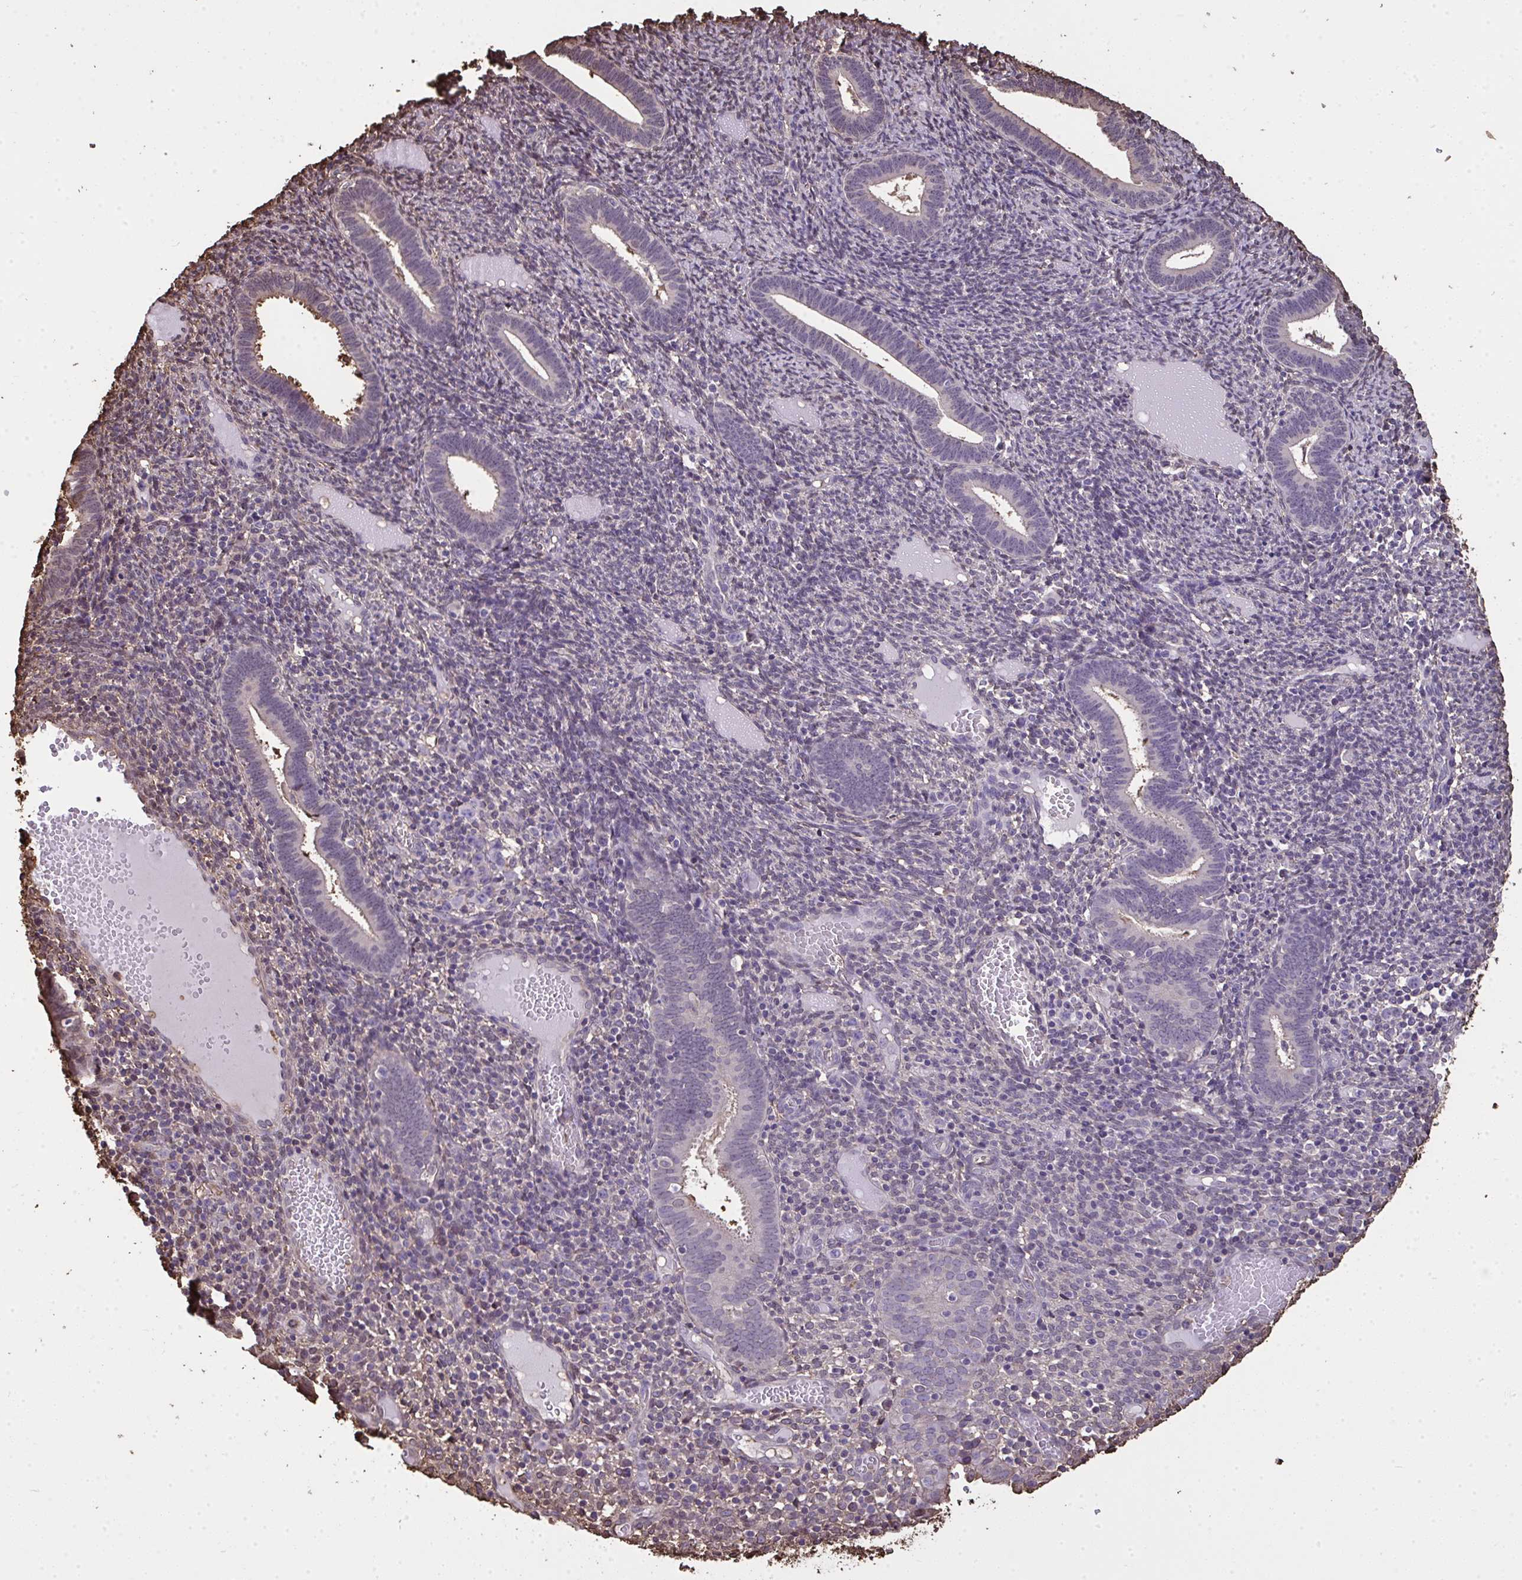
{"staining": {"intensity": "negative", "quantity": "none", "location": "none"}, "tissue": "endometrium", "cell_type": "Cells in endometrial stroma", "image_type": "normal", "snomed": [{"axis": "morphology", "description": "Normal tissue, NOS"}, {"axis": "topography", "description": "Endometrium"}], "caption": "Unremarkable endometrium was stained to show a protein in brown. There is no significant expression in cells in endometrial stroma. (DAB (3,3'-diaminobenzidine) immunohistochemistry with hematoxylin counter stain).", "gene": "ANXA5", "patient": {"sex": "female", "age": 41}}